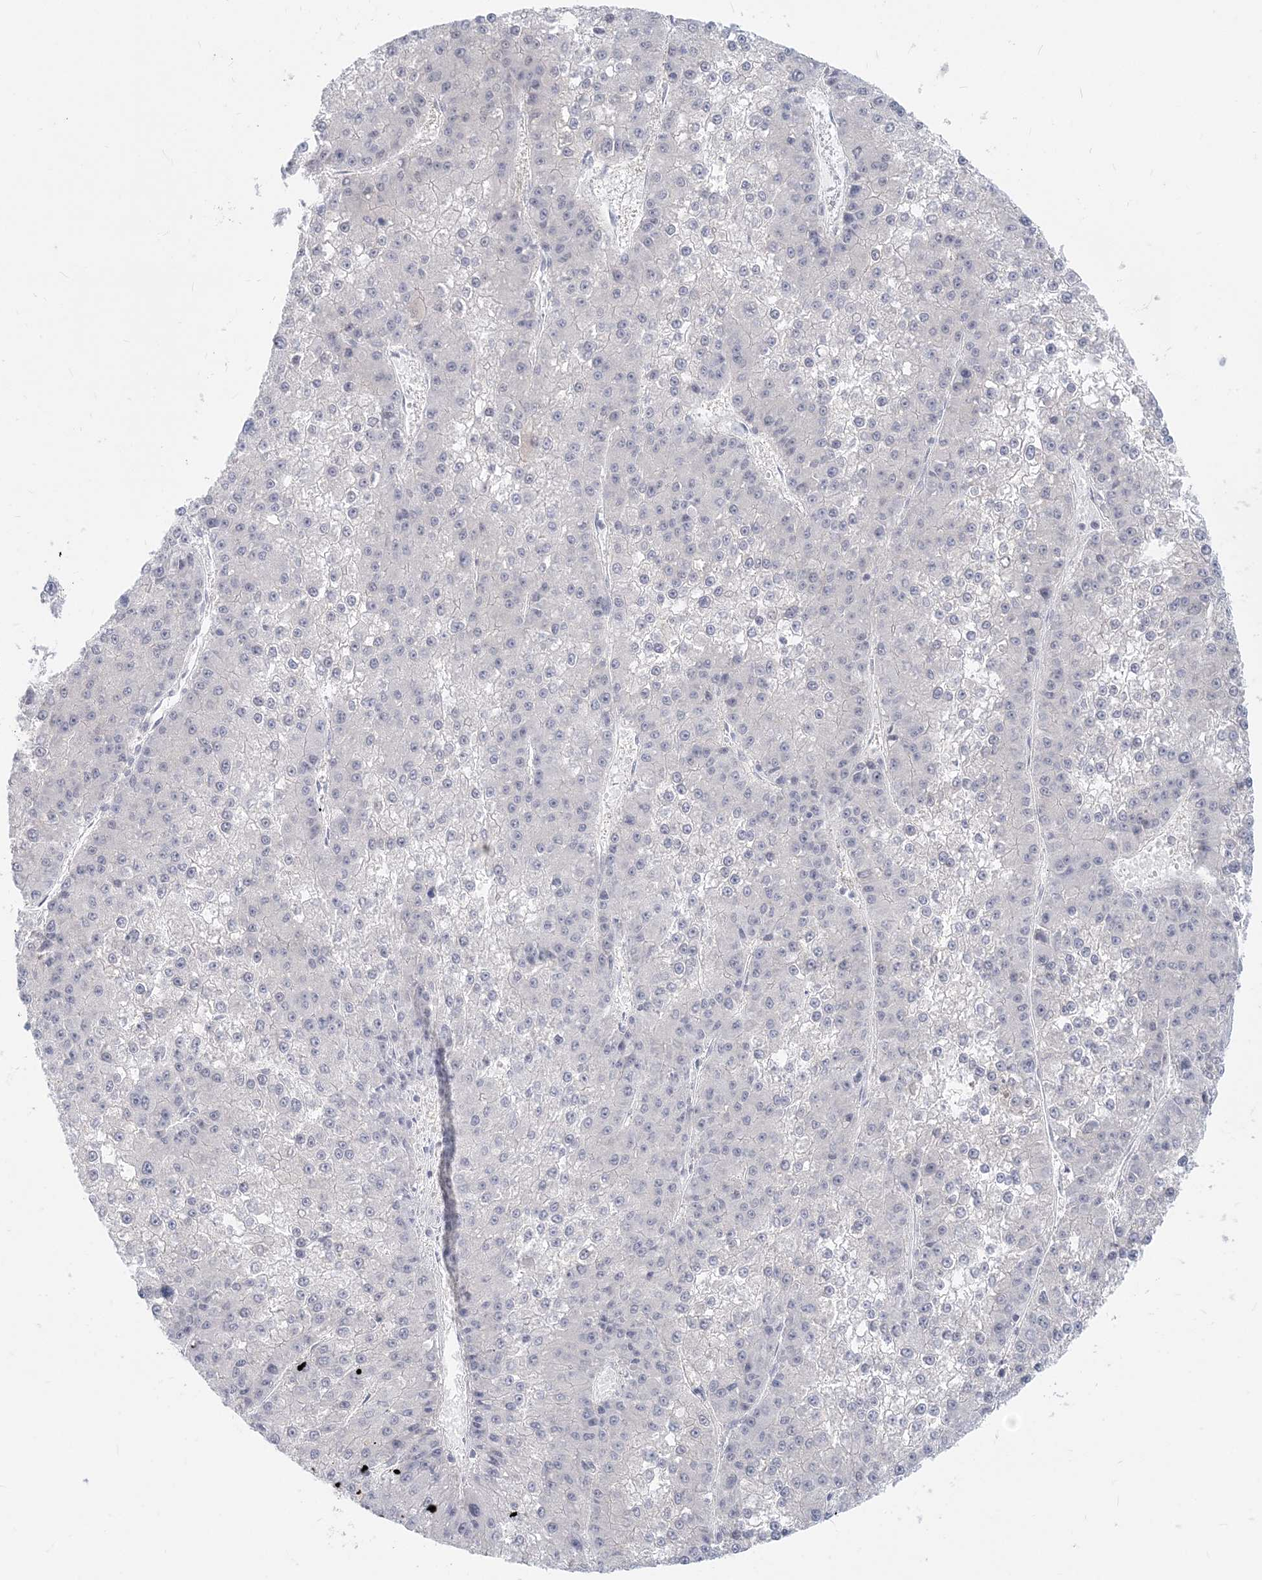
{"staining": {"intensity": "negative", "quantity": "none", "location": "none"}, "tissue": "liver cancer", "cell_type": "Tumor cells", "image_type": "cancer", "snomed": [{"axis": "morphology", "description": "Carcinoma, Hepatocellular, NOS"}, {"axis": "topography", "description": "Liver"}], "caption": "Immunohistochemistry image of human hepatocellular carcinoma (liver) stained for a protein (brown), which exhibits no positivity in tumor cells.", "gene": "GMPPA", "patient": {"sex": "female", "age": 73}}